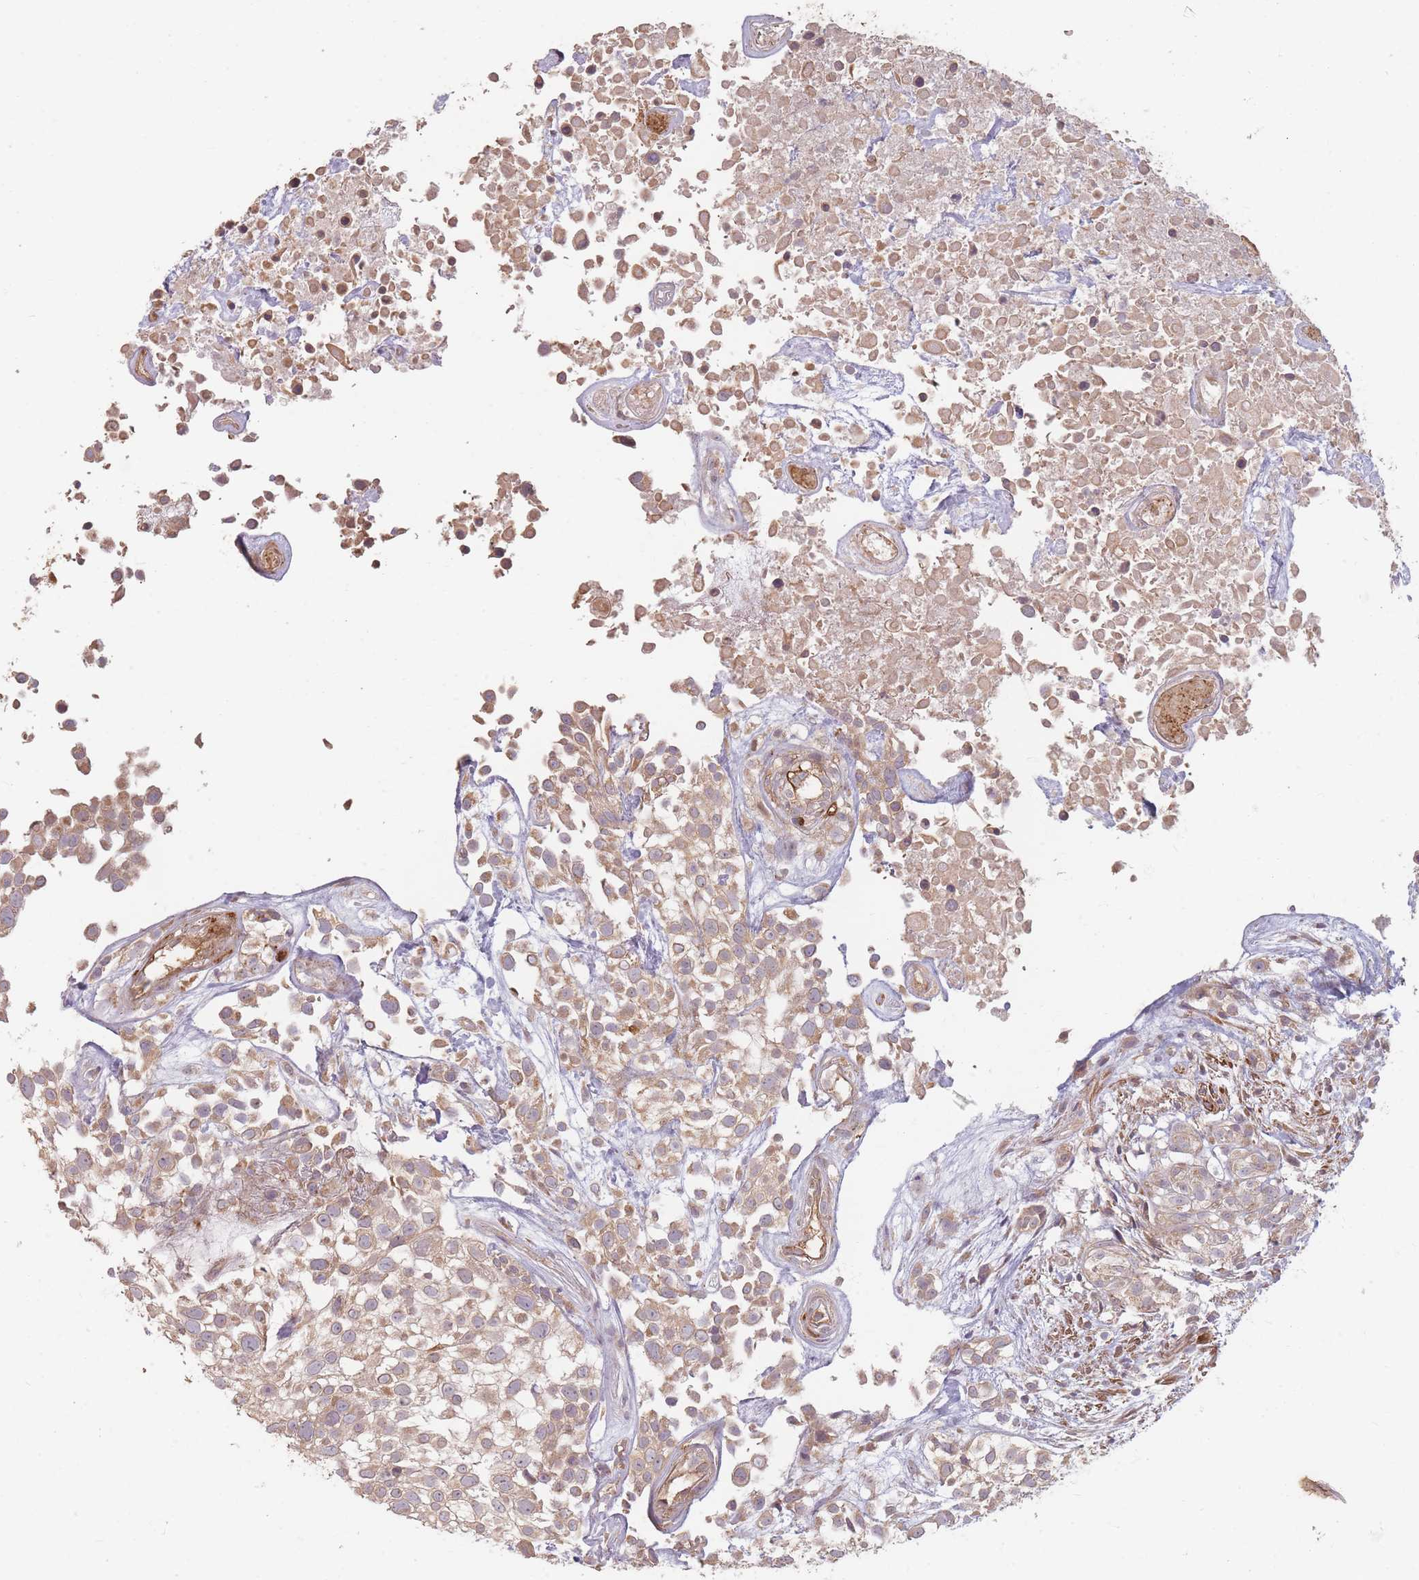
{"staining": {"intensity": "weak", "quantity": ">75%", "location": "cytoplasmic/membranous"}, "tissue": "urothelial cancer", "cell_type": "Tumor cells", "image_type": "cancer", "snomed": [{"axis": "morphology", "description": "Urothelial carcinoma, High grade"}, {"axis": "topography", "description": "Urinary bladder"}], "caption": "A high-resolution image shows immunohistochemistry (IHC) staining of urothelial cancer, which exhibits weak cytoplasmic/membranous staining in approximately >75% of tumor cells.", "gene": "MRPS6", "patient": {"sex": "male", "age": 56}}